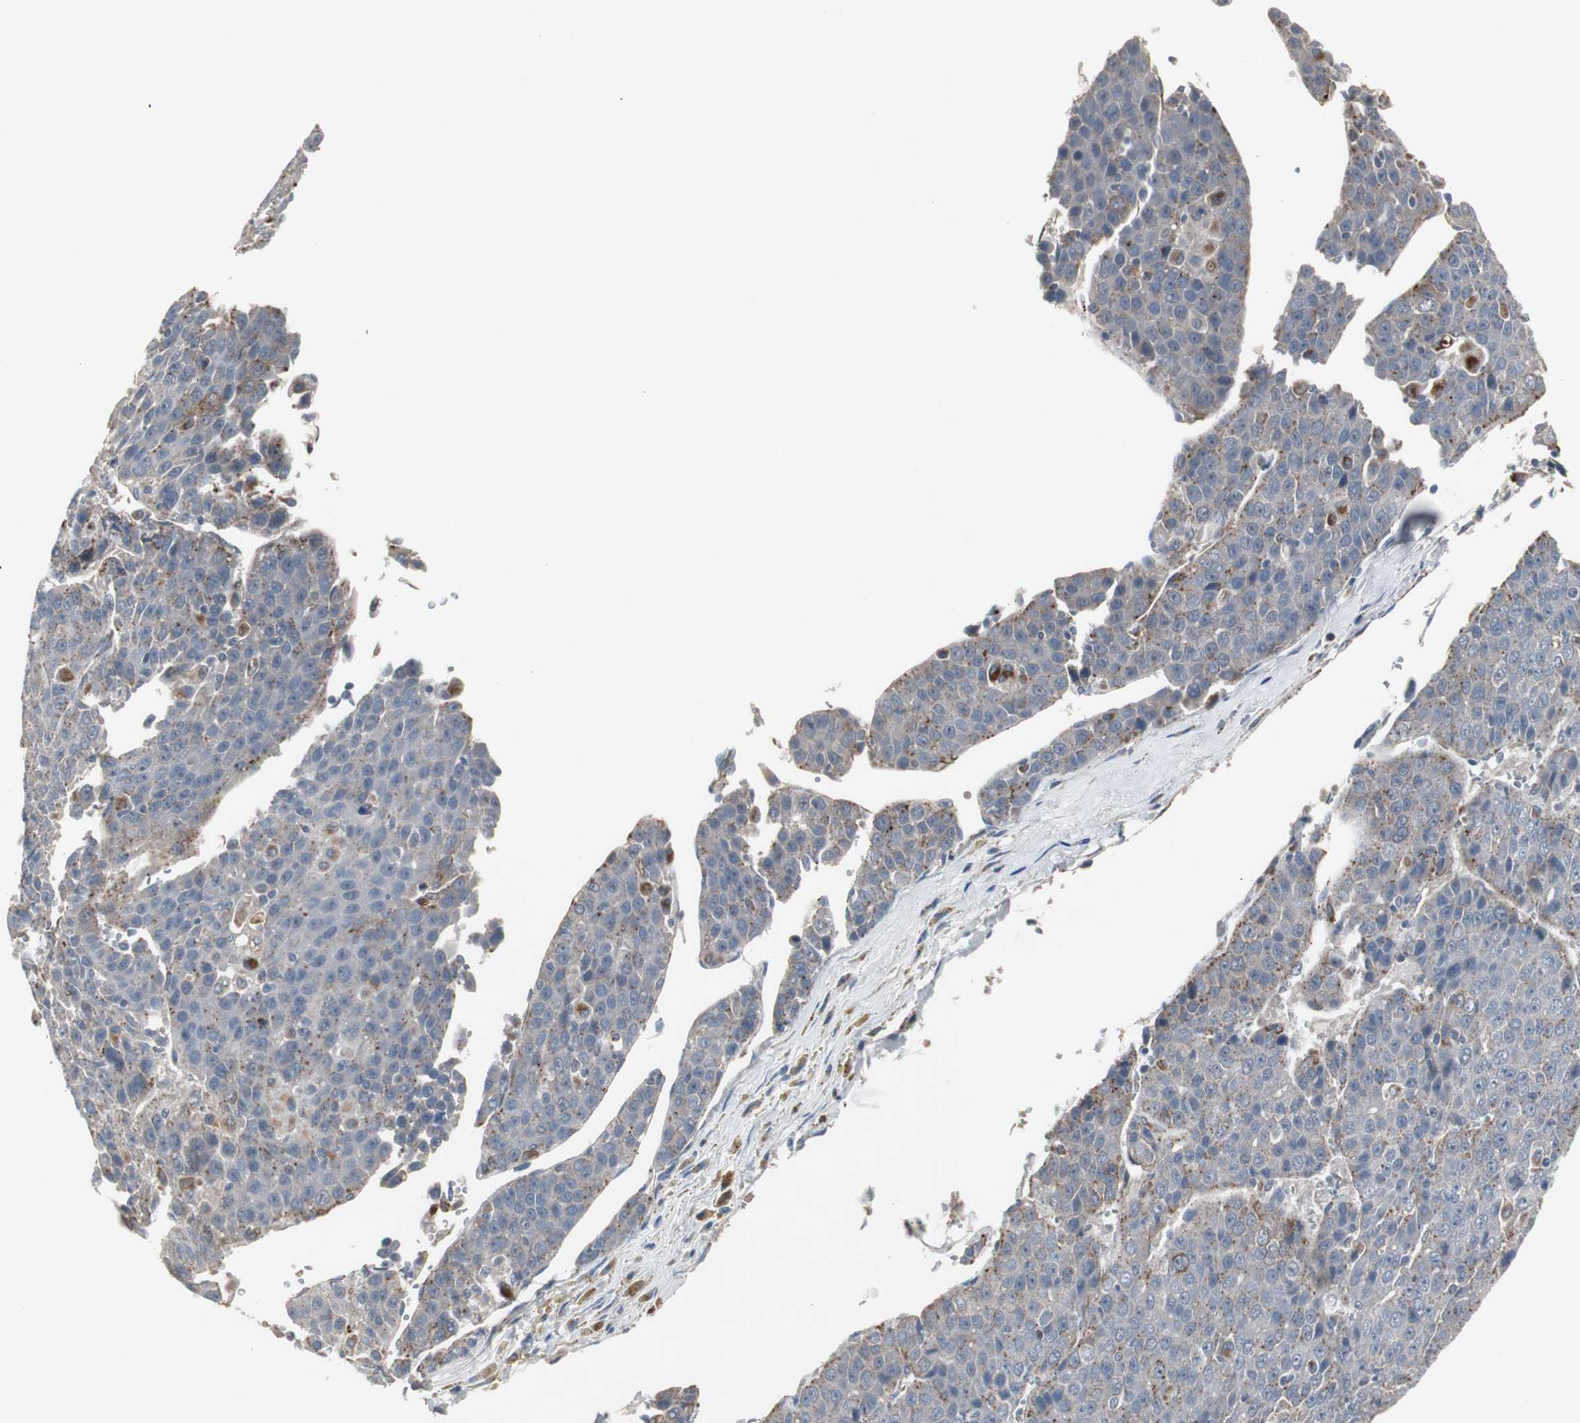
{"staining": {"intensity": "strong", "quantity": "25%-75%", "location": "cytoplasmic/membranous"}, "tissue": "liver cancer", "cell_type": "Tumor cells", "image_type": "cancer", "snomed": [{"axis": "morphology", "description": "Carcinoma, Hepatocellular, NOS"}, {"axis": "topography", "description": "Liver"}], "caption": "High-magnification brightfield microscopy of liver cancer (hepatocellular carcinoma) stained with DAB (brown) and counterstained with hematoxylin (blue). tumor cells exhibit strong cytoplasmic/membranous positivity is seen in about25%-75% of cells. Using DAB (3,3'-diaminobenzidine) (brown) and hematoxylin (blue) stains, captured at high magnification using brightfield microscopy.", "gene": "GBA1", "patient": {"sex": "female", "age": 53}}